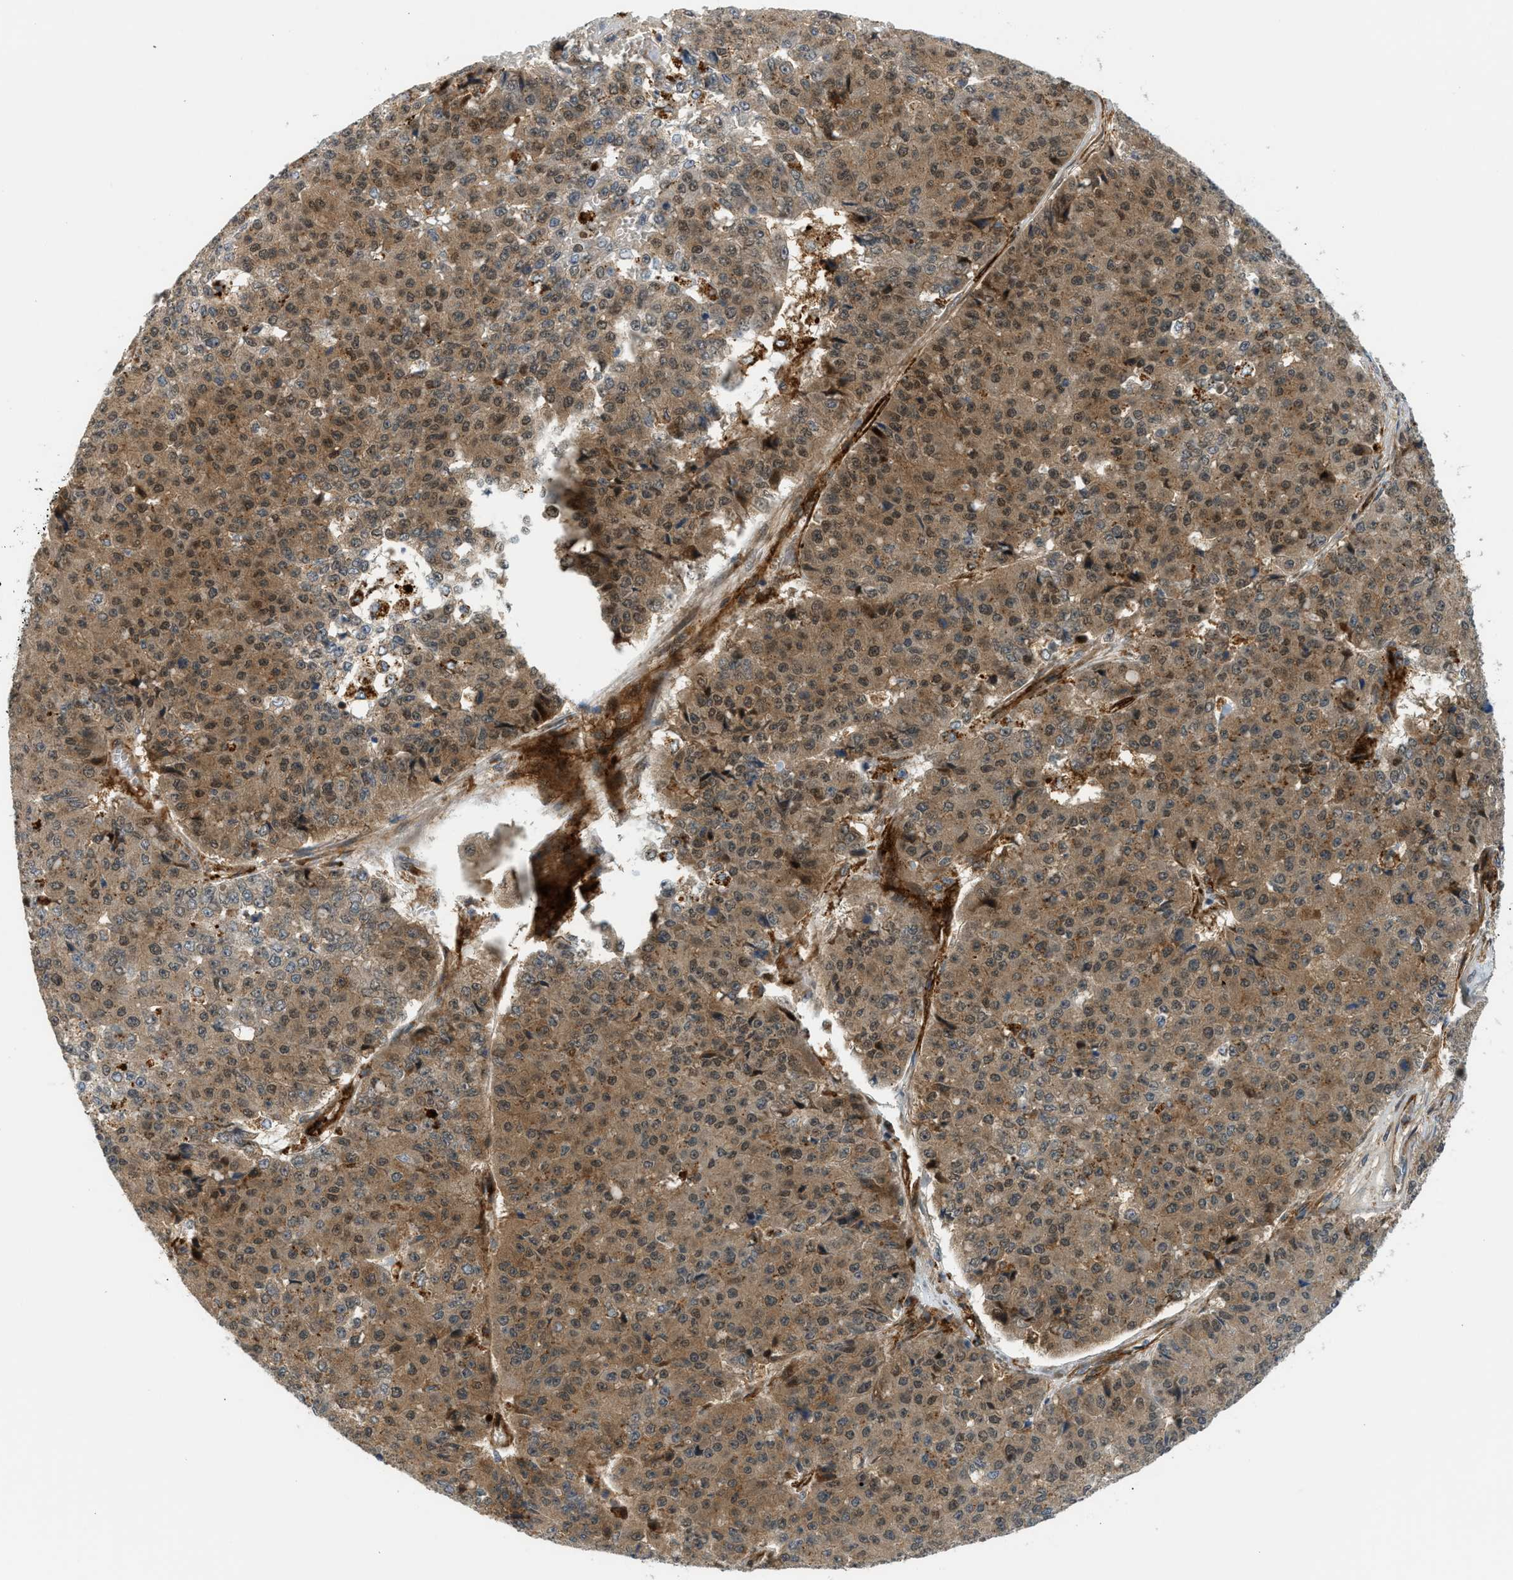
{"staining": {"intensity": "moderate", "quantity": ">75%", "location": "cytoplasmic/membranous,nuclear"}, "tissue": "pancreatic cancer", "cell_type": "Tumor cells", "image_type": "cancer", "snomed": [{"axis": "morphology", "description": "Adenocarcinoma, NOS"}, {"axis": "topography", "description": "Pancreas"}], "caption": "The image displays staining of pancreatic cancer, revealing moderate cytoplasmic/membranous and nuclear protein staining (brown color) within tumor cells.", "gene": "EDNRA", "patient": {"sex": "male", "age": 50}}